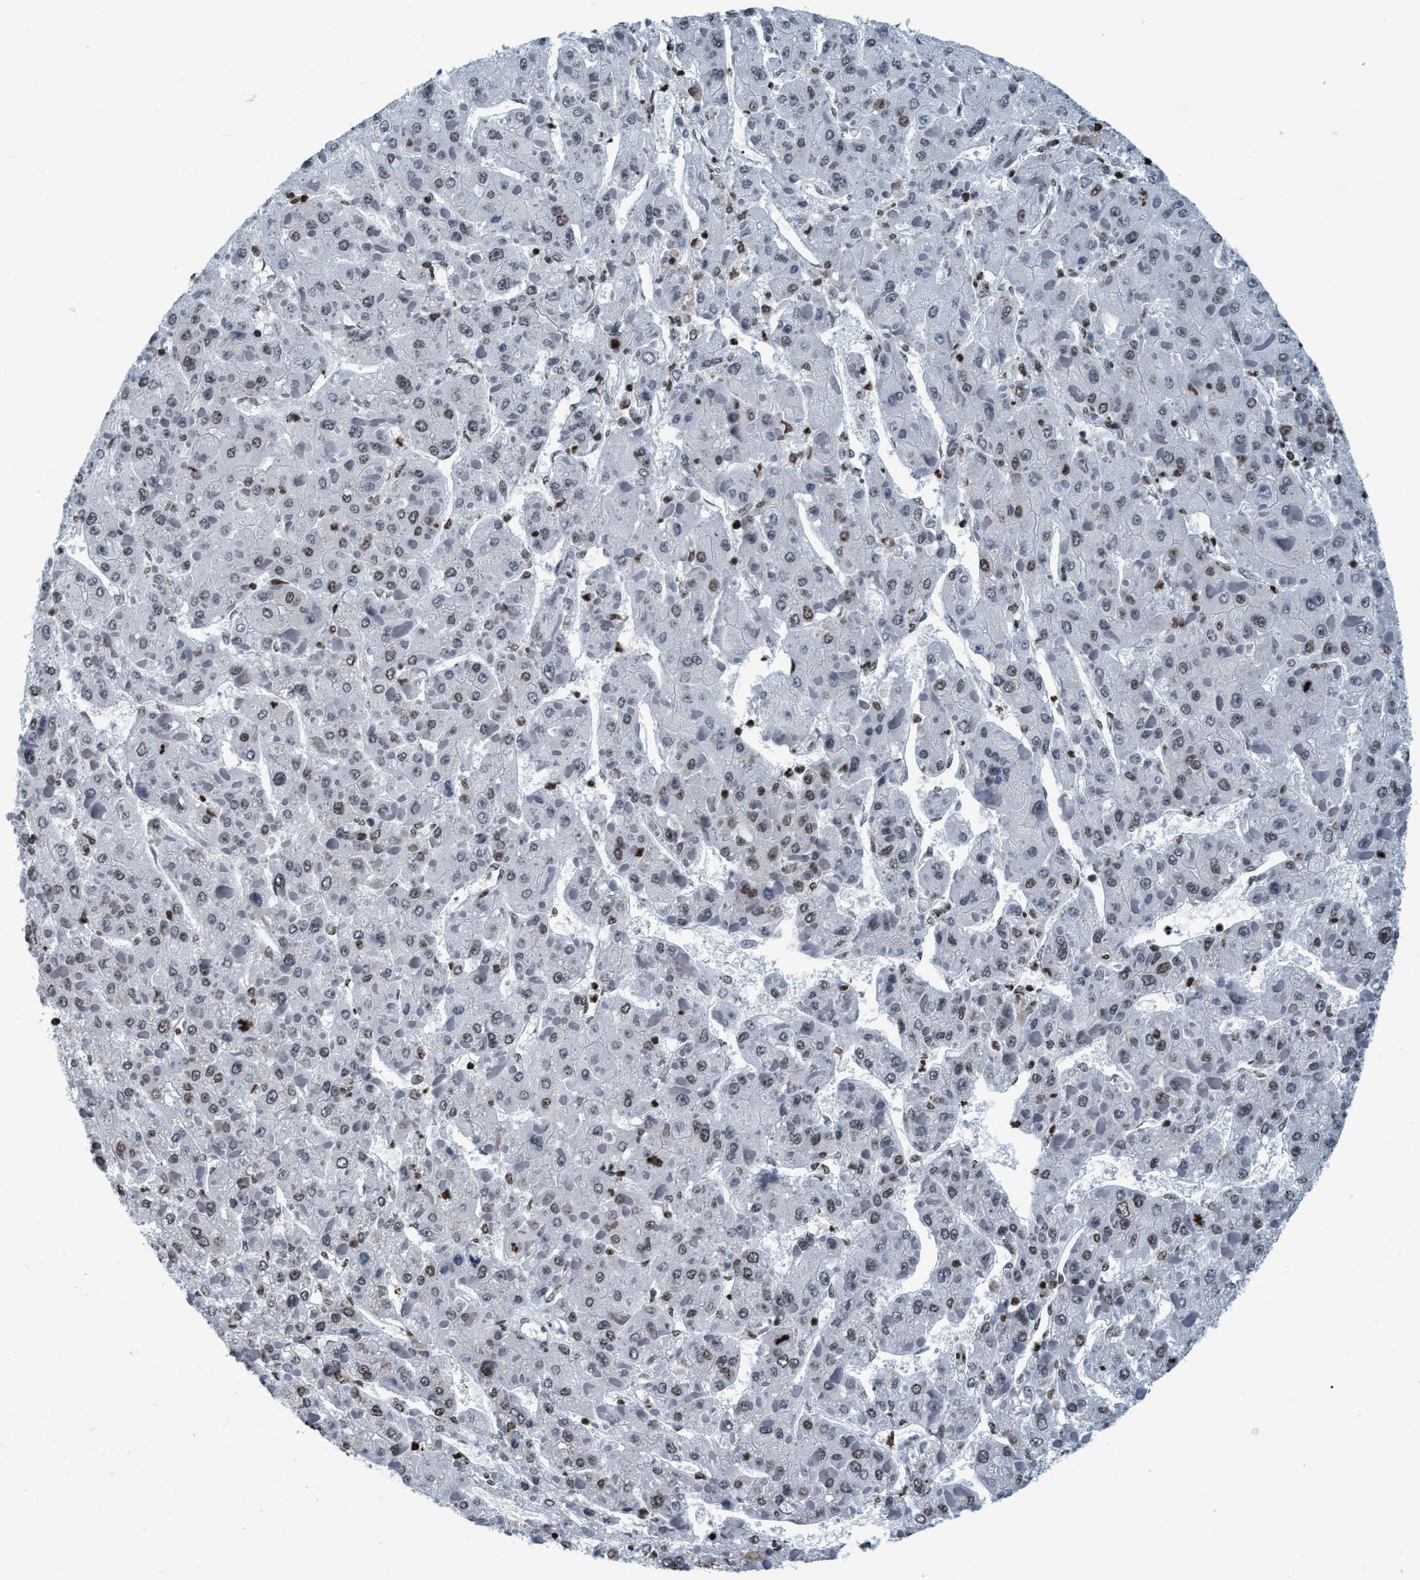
{"staining": {"intensity": "weak", "quantity": "<25%", "location": "nuclear"}, "tissue": "liver cancer", "cell_type": "Tumor cells", "image_type": "cancer", "snomed": [{"axis": "morphology", "description": "Carcinoma, Hepatocellular, NOS"}, {"axis": "topography", "description": "Liver"}], "caption": "An immunohistochemistry histopathology image of hepatocellular carcinoma (liver) is shown. There is no staining in tumor cells of hepatocellular carcinoma (liver).", "gene": "CCNE2", "patient": {"sex": "female", "age": 73}}